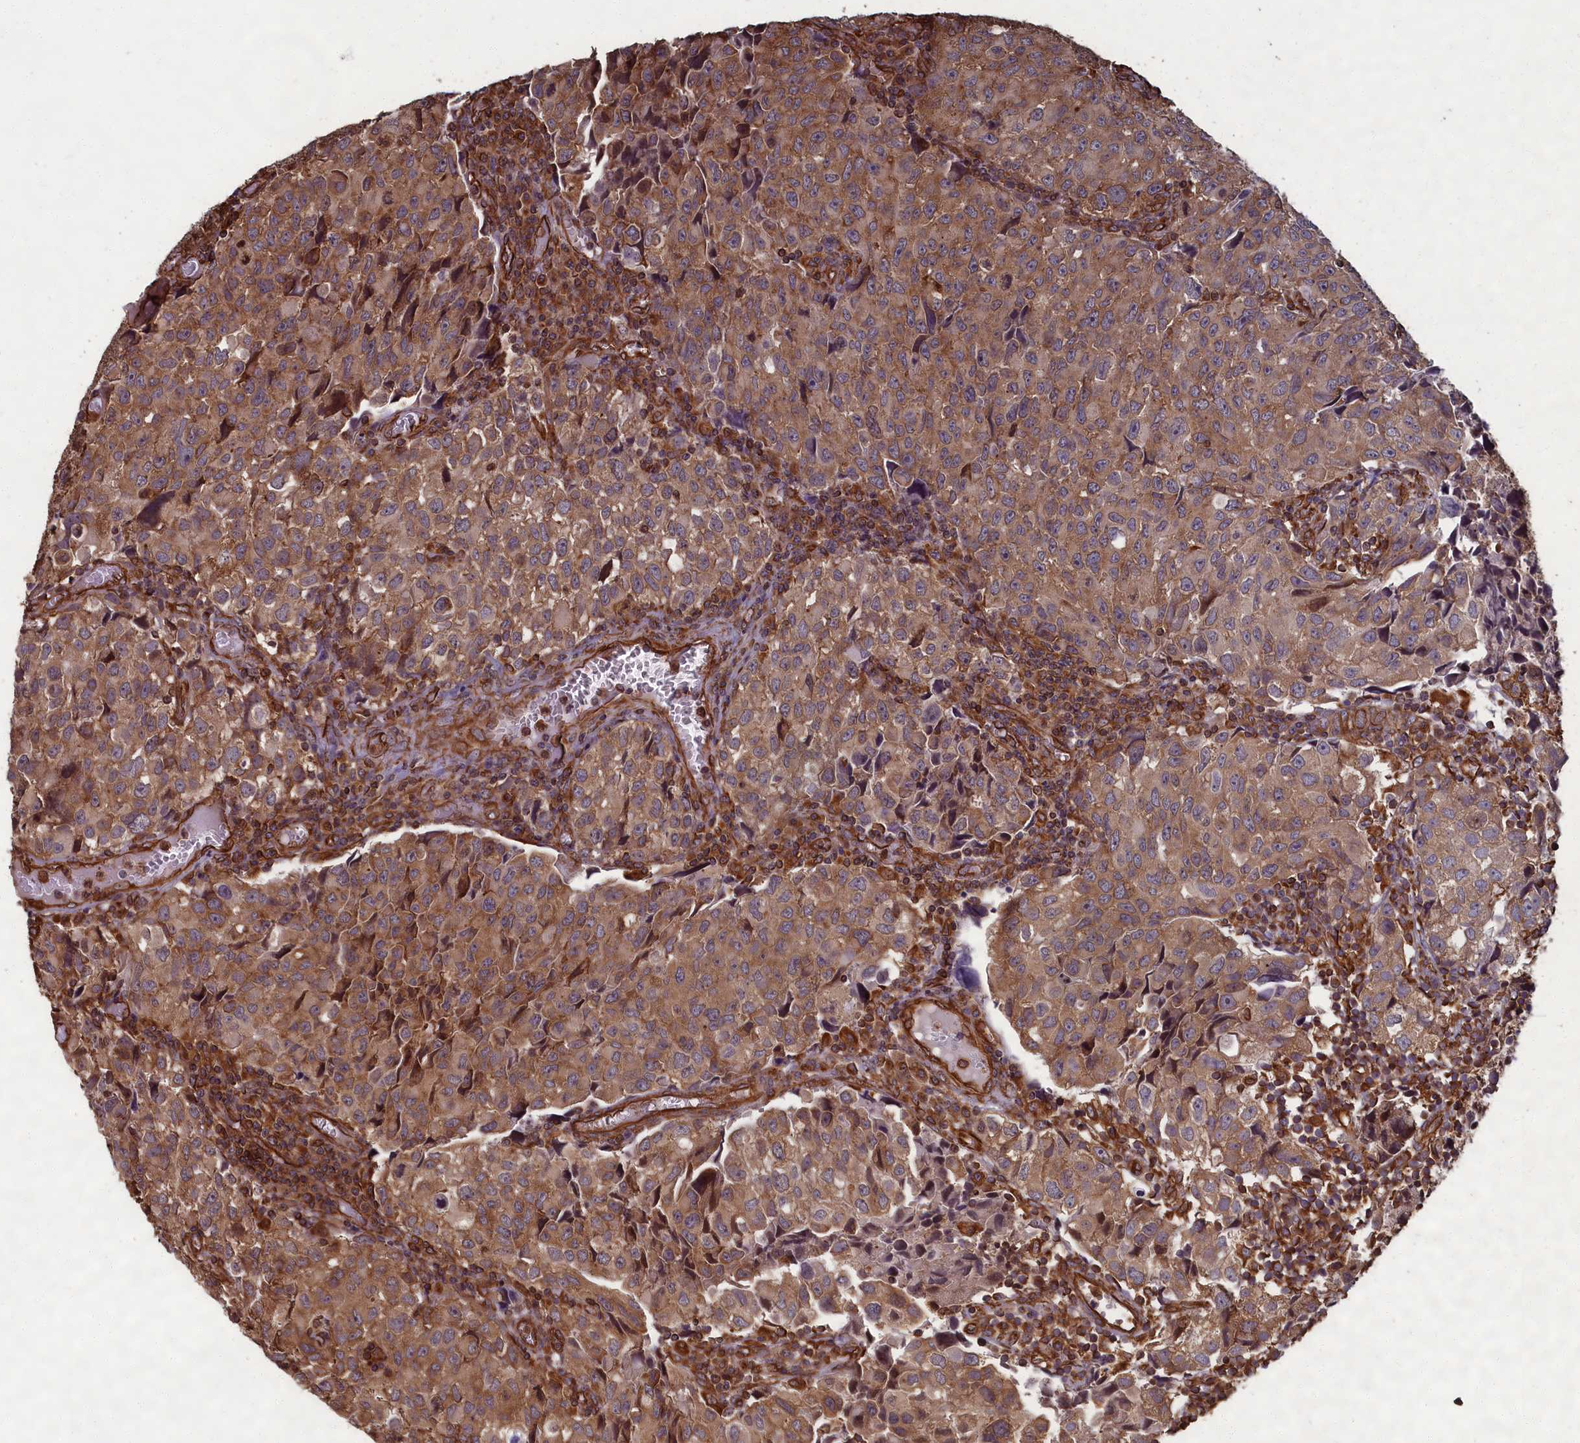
{"staining": {"intensity": "moderate", "quantity": ">75%", "location": "cytoplasmic/membranous"}, "tissue": "urothelial cancer", "cell_type": "Tumor cells", "image_type": "cancer", "snomed": [{"axis": "morphology", "description": "Urothelial carcinoma, High grade"}, {"axis": "topography", "description": "Urinary bladder"}], "caption": "Brown immunohistochemical staining in human urothelial cancer exhibits moderate cytoplasmic/membranous positivity in about >75% of tumor cells.", "gene": "CCDC124", "patient": {"sex": "female", "age": 75}}